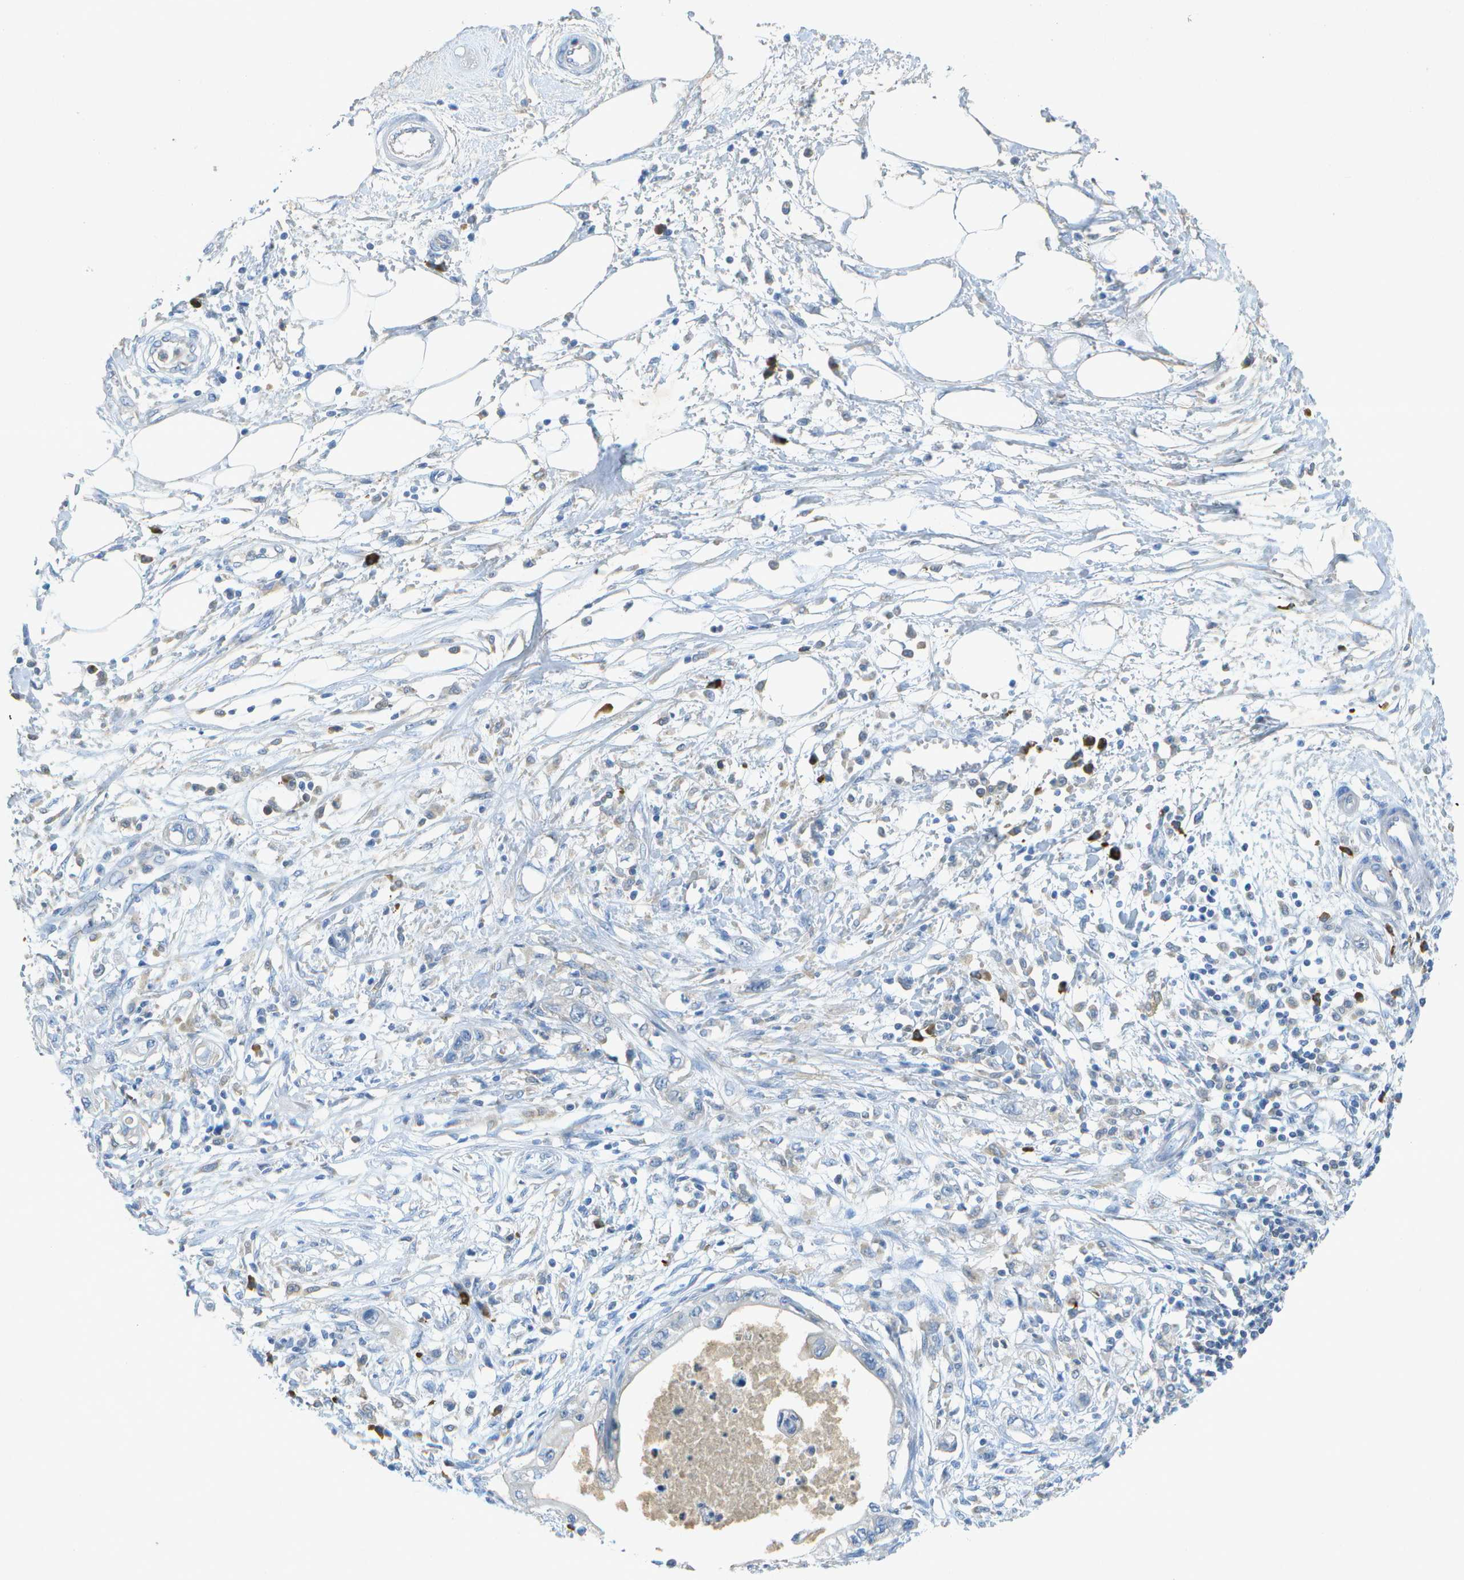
{"staining": {"intensity": "weak", "quantity": "<25%", "location": "cytoplasmic/membranous"}, "tissue": "pancreatic cancer", "cell_type": "Tumor cells", "image_type": "cancer", "snomed": [{"axis": "morphology", "description": "Adenocarcinoma, NOS"}, {"axis": "topography", "description": "Pancreas"}], "caption": "Immunohistochemistry of adenocarcinoma (pancreatic) displays no staining in tumor cells. Brightfield microscopy of immunohistochemistry stained with DAB (3,3'-diaminobenzidine) (brown) and hematoxylin (blue), captured at high magnification.", "gene": "WNK2", "patient": {"sex": "male", "age": 56}}